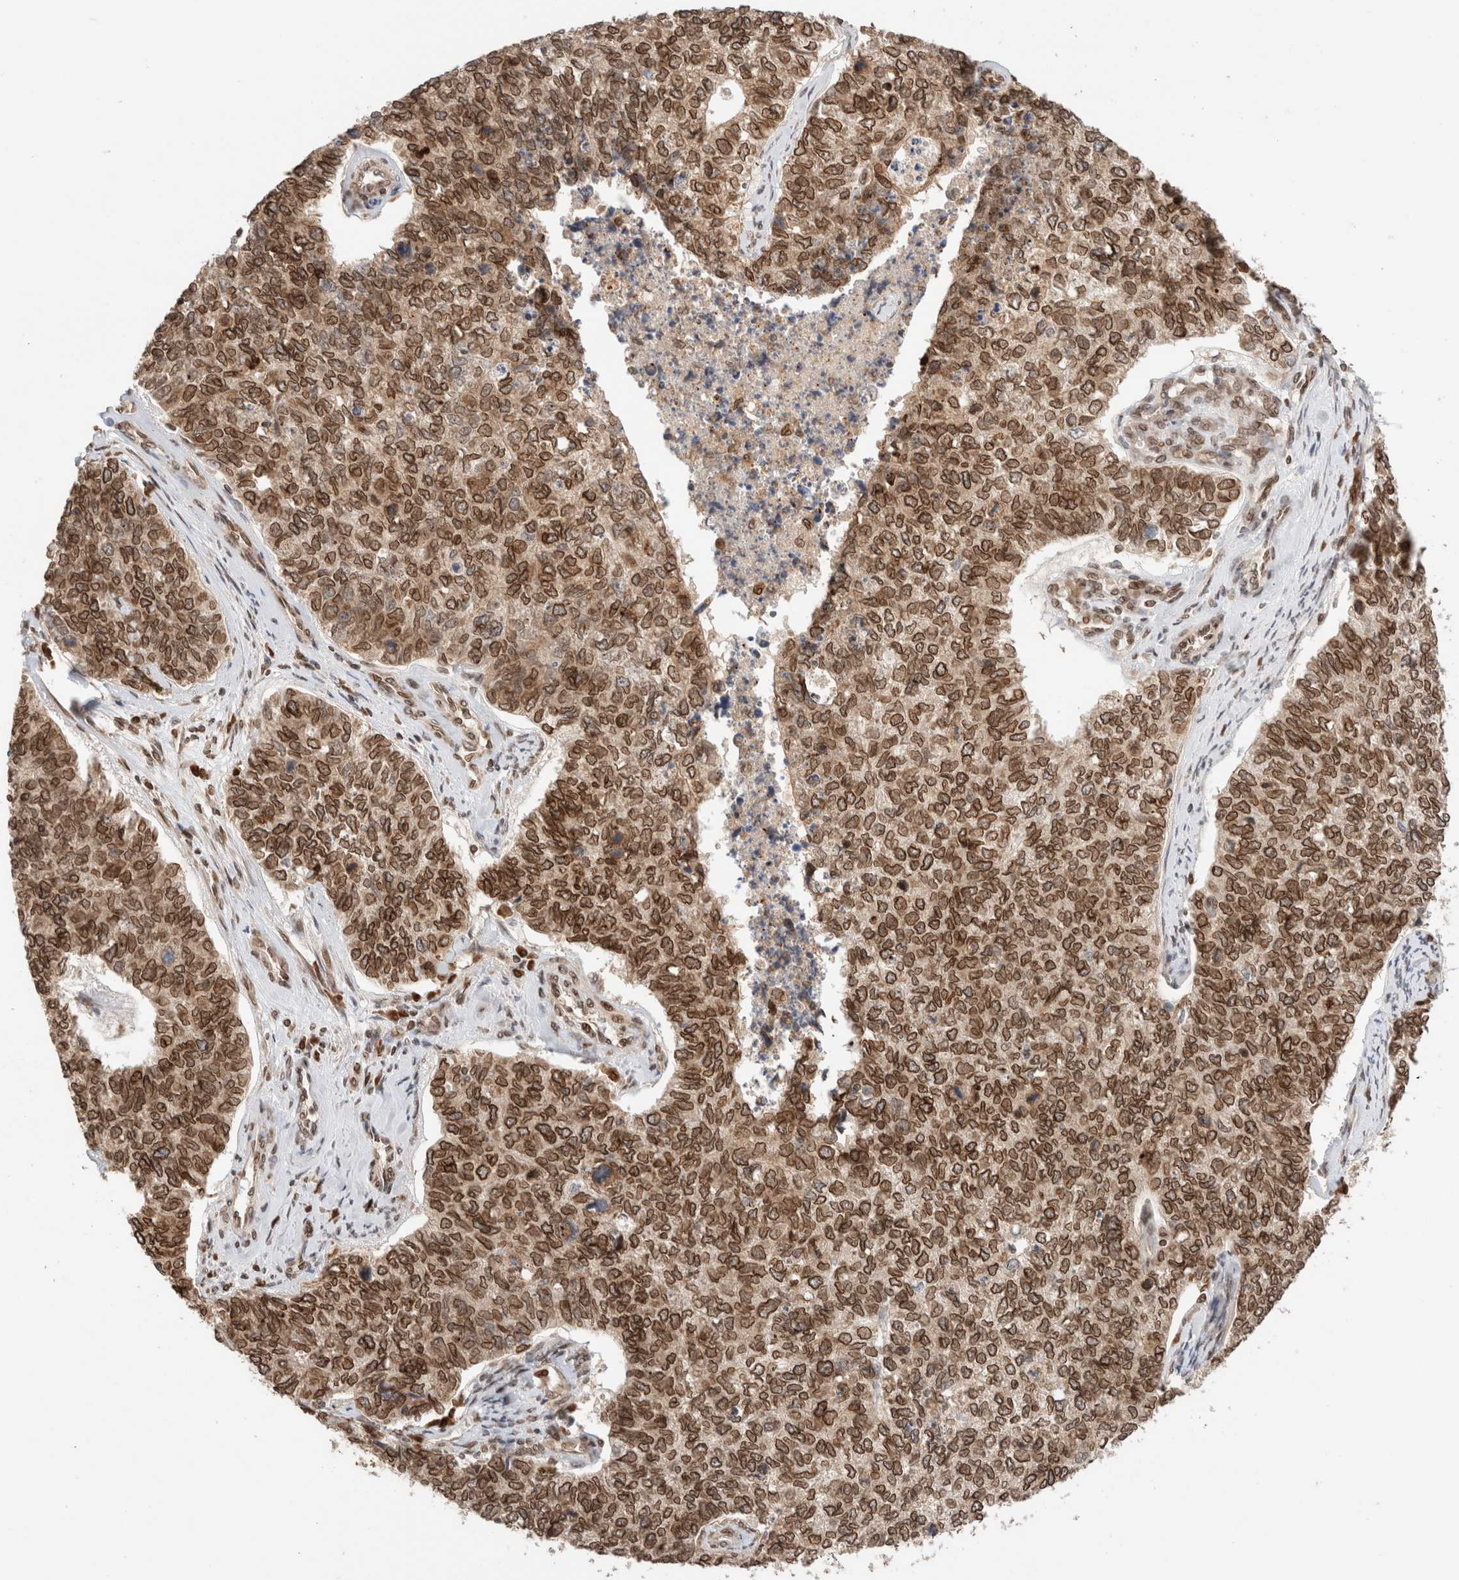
{"staining": {"intensity": "strong", "quantity": ">75%", "location": "cytoplasmic/membranous,nuclear"}, "tissue": "cervical cancer", "cell_type": "Tumor cells", "image_type": "cancer", "snomed": [{"axis": "morphology", "description": "Squamous cell carcinoma, NOS"}, {"axis": "topography", "description": "Cervix"}], "caption": "Immunohistochemistry (DAB) staining of human cervical cancer reveals strong cytoplasmic/membranous and nuclear protein positivity in approximately >75% of tumor cells.", "gene": "TPR", "patient": {"sex": "female", "age": 63}}